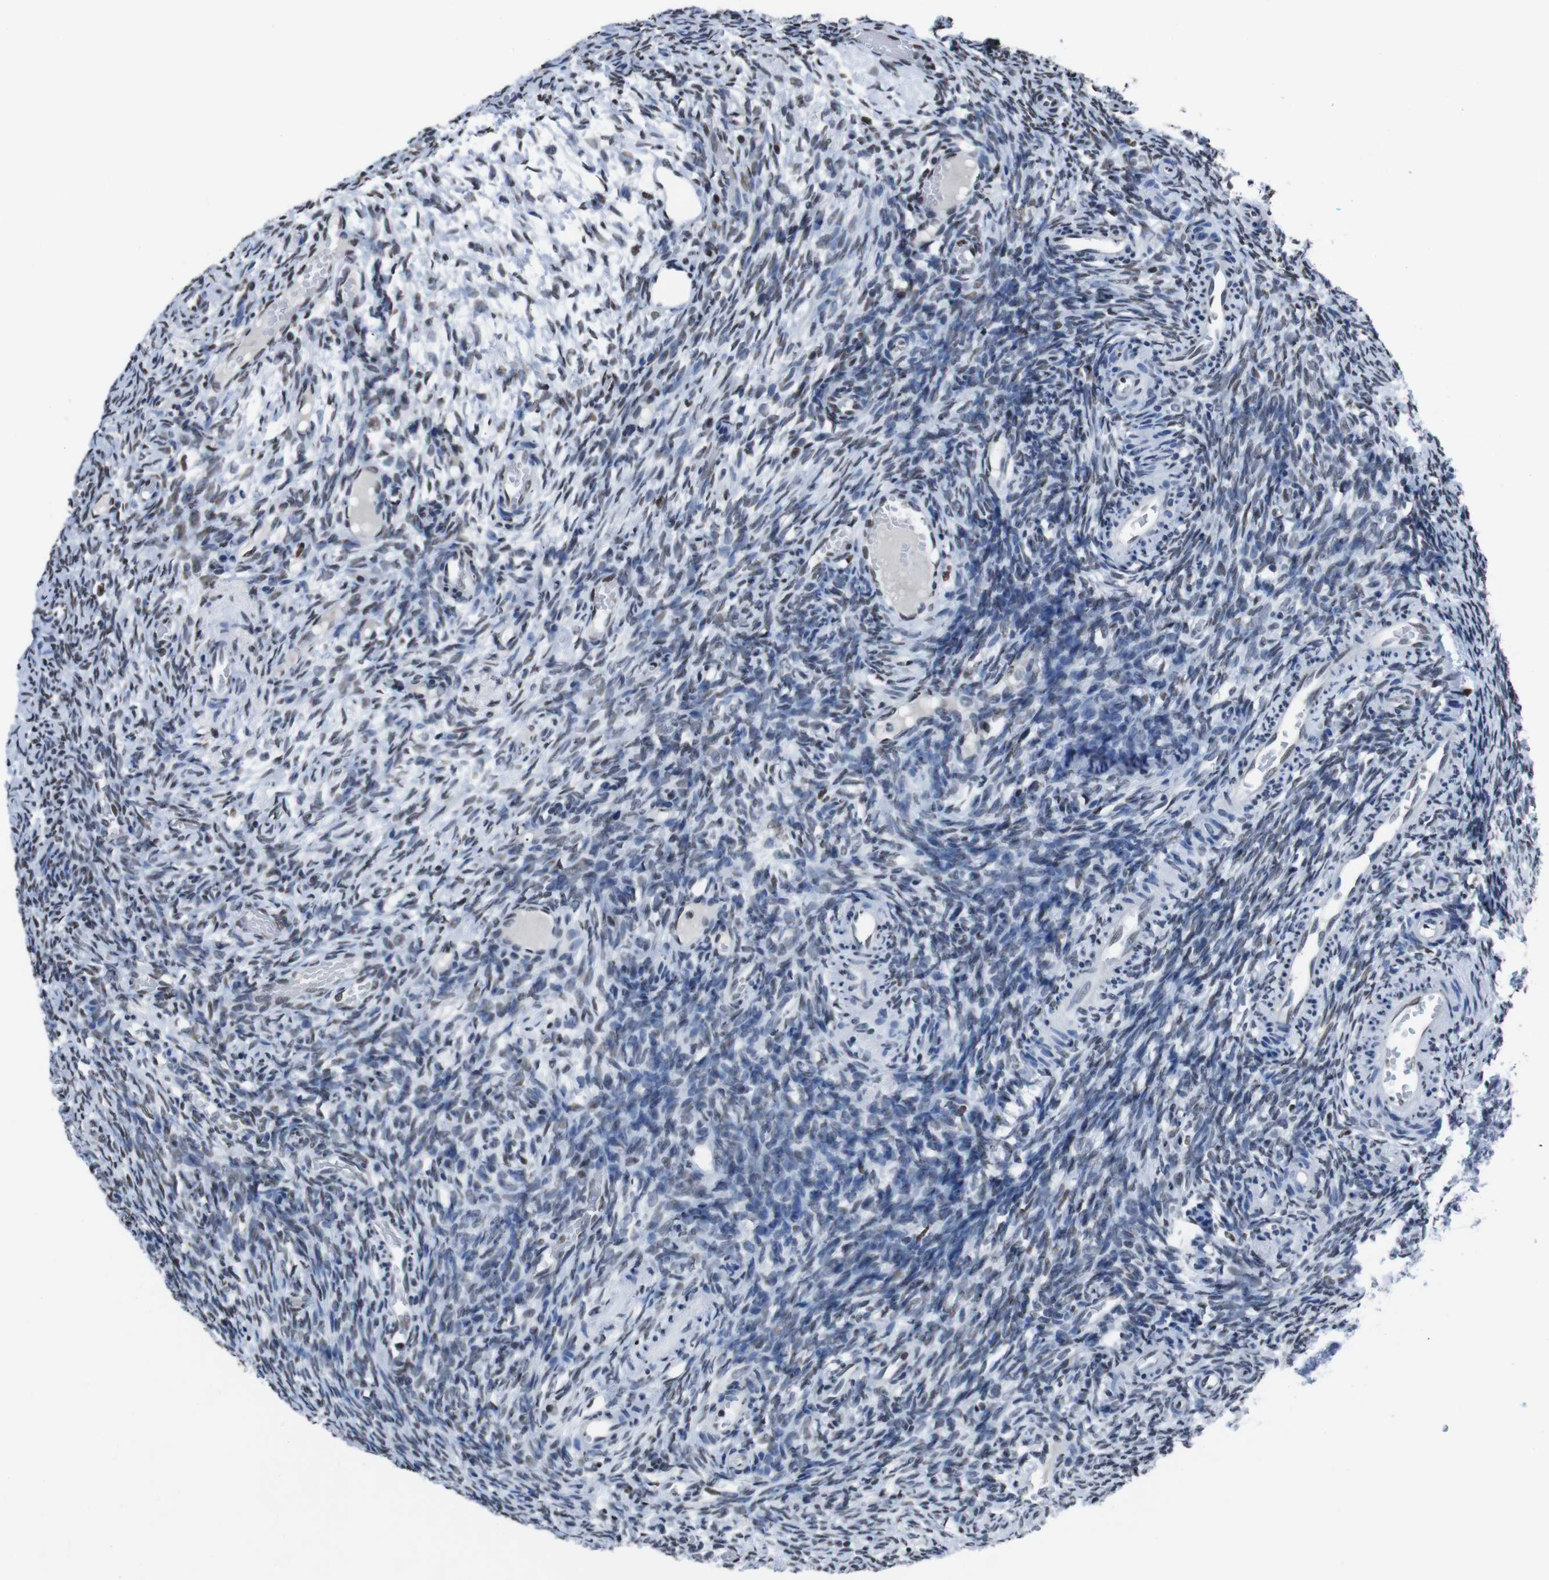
{"staining": {"intensity": "moderate", "quantity": "25%-75%", "location": "nuclear"}, "tissue": "ovary", "cell_type": "Ovarian stroma cells", "image_type": "normal", "snomed": [{"axis": "morphology", "description": "Normal tissue, NOS"}, {"axis": "topography", "description": "Ovary"}], "caption": "This is an image of IHC staining of benign ovary, which shows moderate positivity in the nuclear of ovarian stroma cells.", "gene": "PIP4P2", "patient": {"sex": "female", "age": 35}}